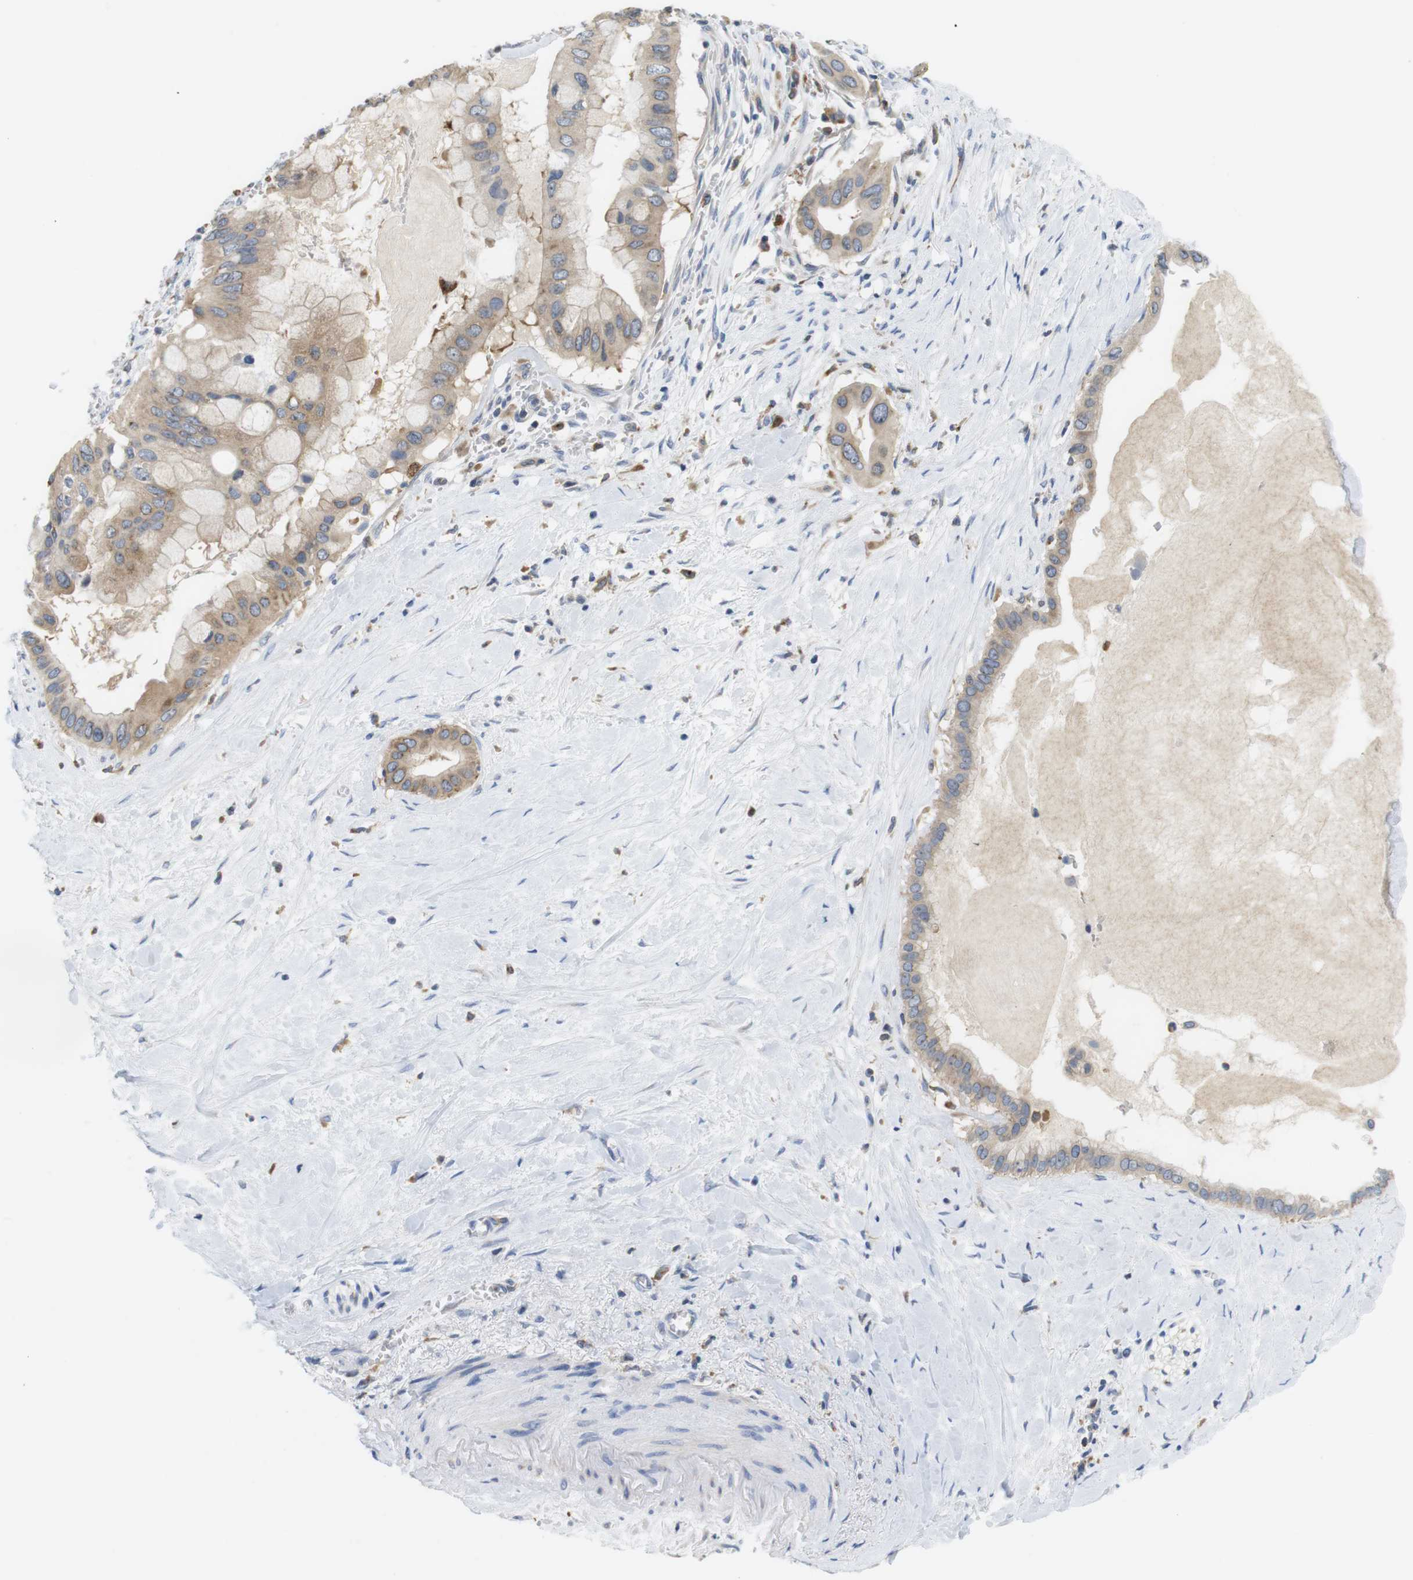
{"staining": {"intensity": "weak", "quantity": ">75%", "location": "cytoplasmic/membranous"}, "tissue": "pancreatic cancer", "cell_type": "Tumor cells", "image_type": "cancer", "snomed": [{"axis": "morphology", "description": "Adenocarcinoma, NOS"}, {"axis": "topography", "description": "Pancreas"}], "caption": "Weak cytoplasmic/membranous positivity is appreciated in approximately >75% of tumor cells in pancreatic cancer.", "gene": "CNGA2", "patient": {"sex": "male", "age": 55}}